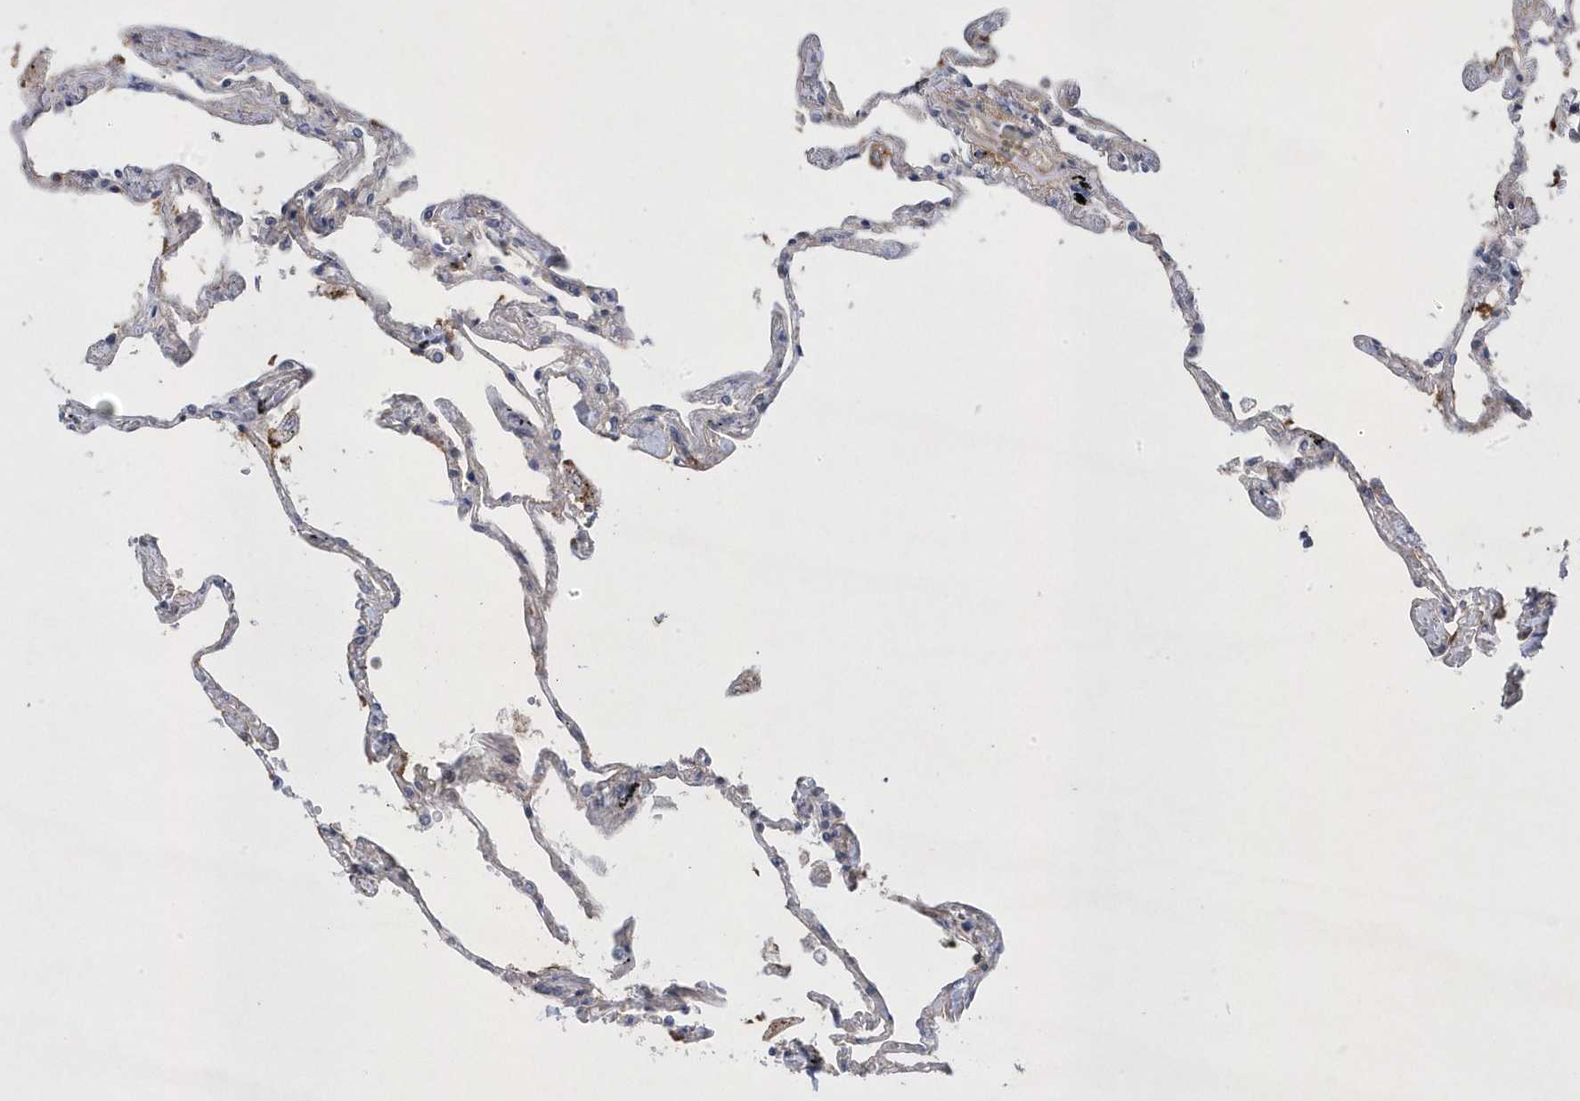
{"staining": {"intensity": "negative", "quantity": "none", "location": "none"}, "tissue": "lung", "cell_type": "Alveolar cells", "image_type": "normal", "snomed": [{"axis": "morphology", "description": "Normal tissue, NOS"}, {"axis": "topography", "description": "Lung"}], "caption": "High power microscopy micrograph of an IHC micrograph of benign lung, revealing no significant expression in alveolar cells.", "gene": "ANAPC1", "patient": {"sex": "female", "age": 67}}